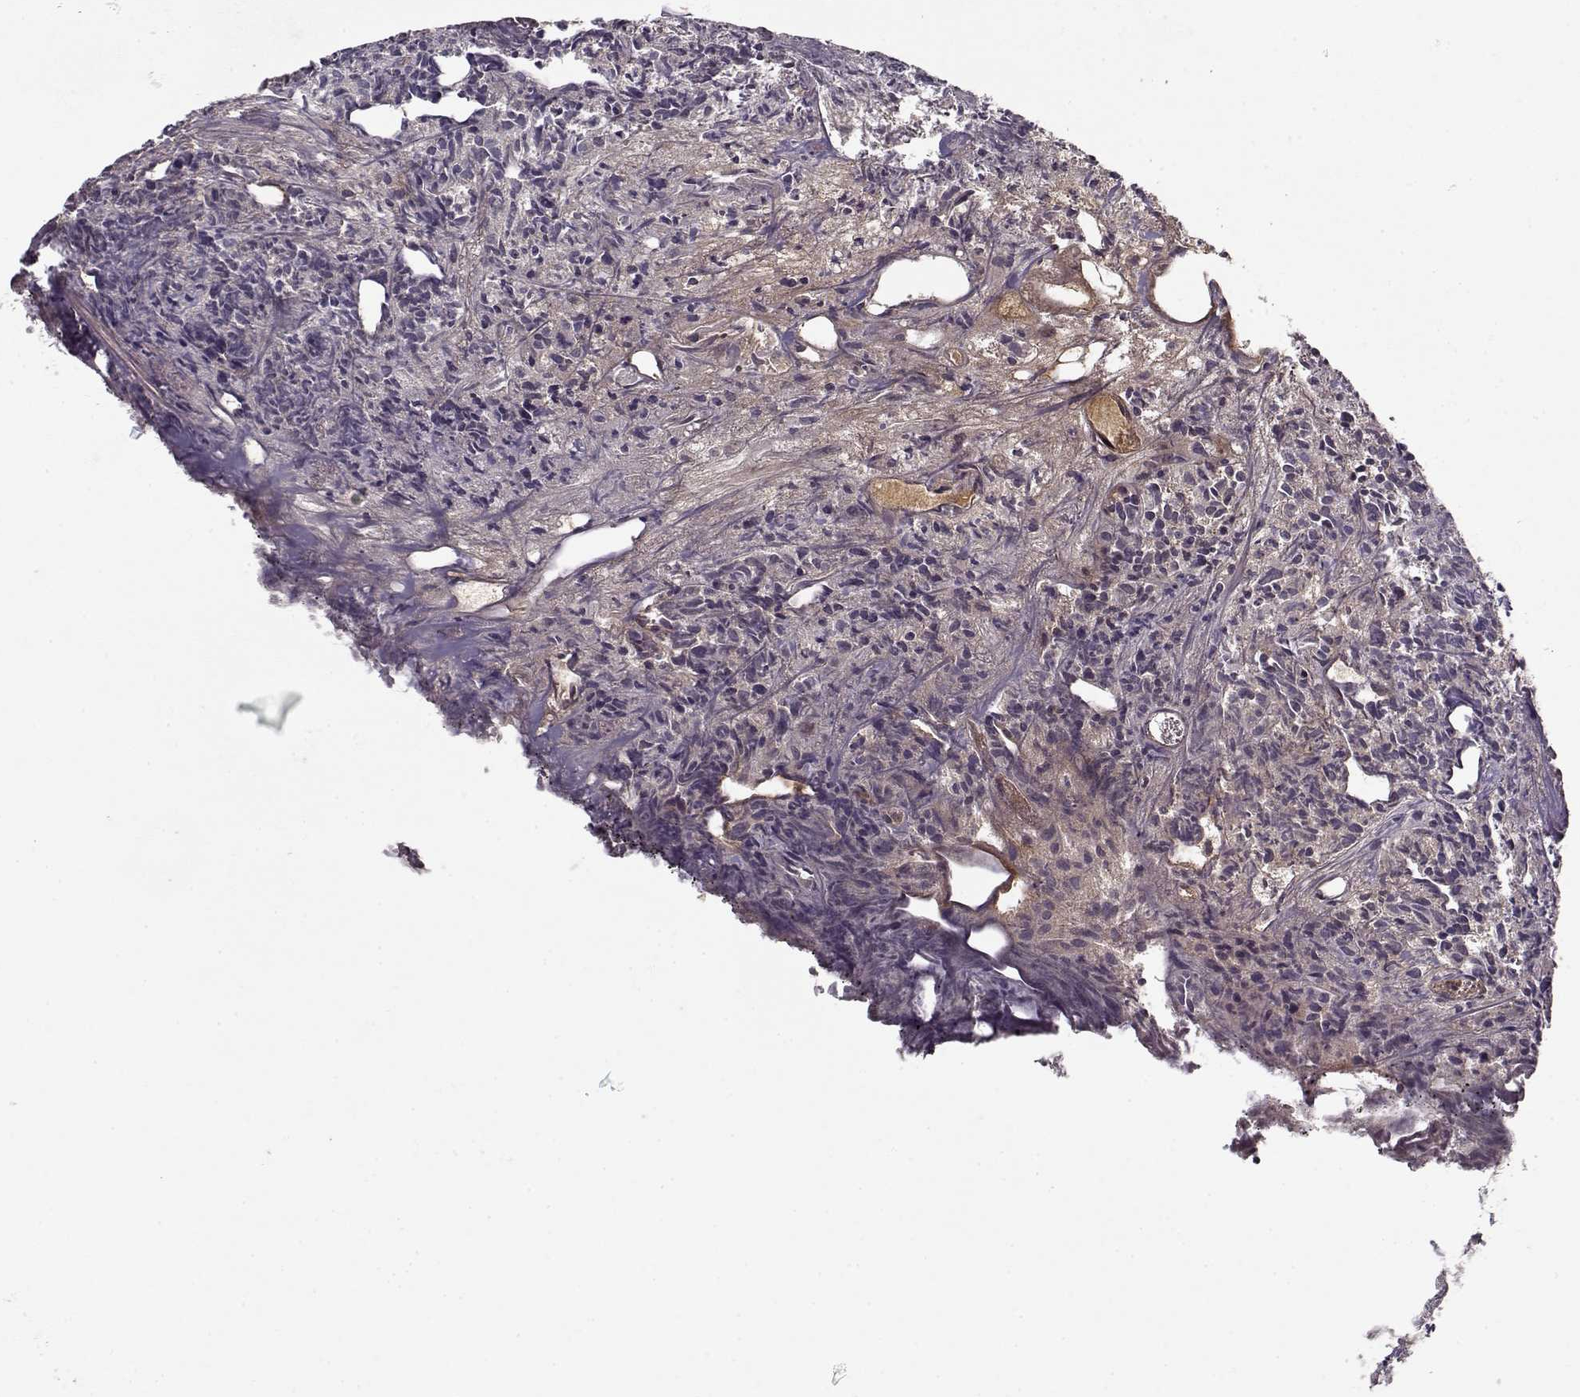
{"staining": {"intensity": "negative", "quantity": "none", "location": "none"}, "tissue": "prostate cancer", "cell_type": "Tumor cells", "image_type": "cancer", "snomed": [{"axis": "morphology", "description": "Adenocarcinoma, High grade"}, {"axis": "topography", "description": "Prostate"}], "caption": "Human prostate cancer (high-grade adenocarcinoma) stained for a protein using immunohistochemistry displays no expression in tumor cells.", "gene": "AFM", "patient": {"sex": "male", "age": 58}}